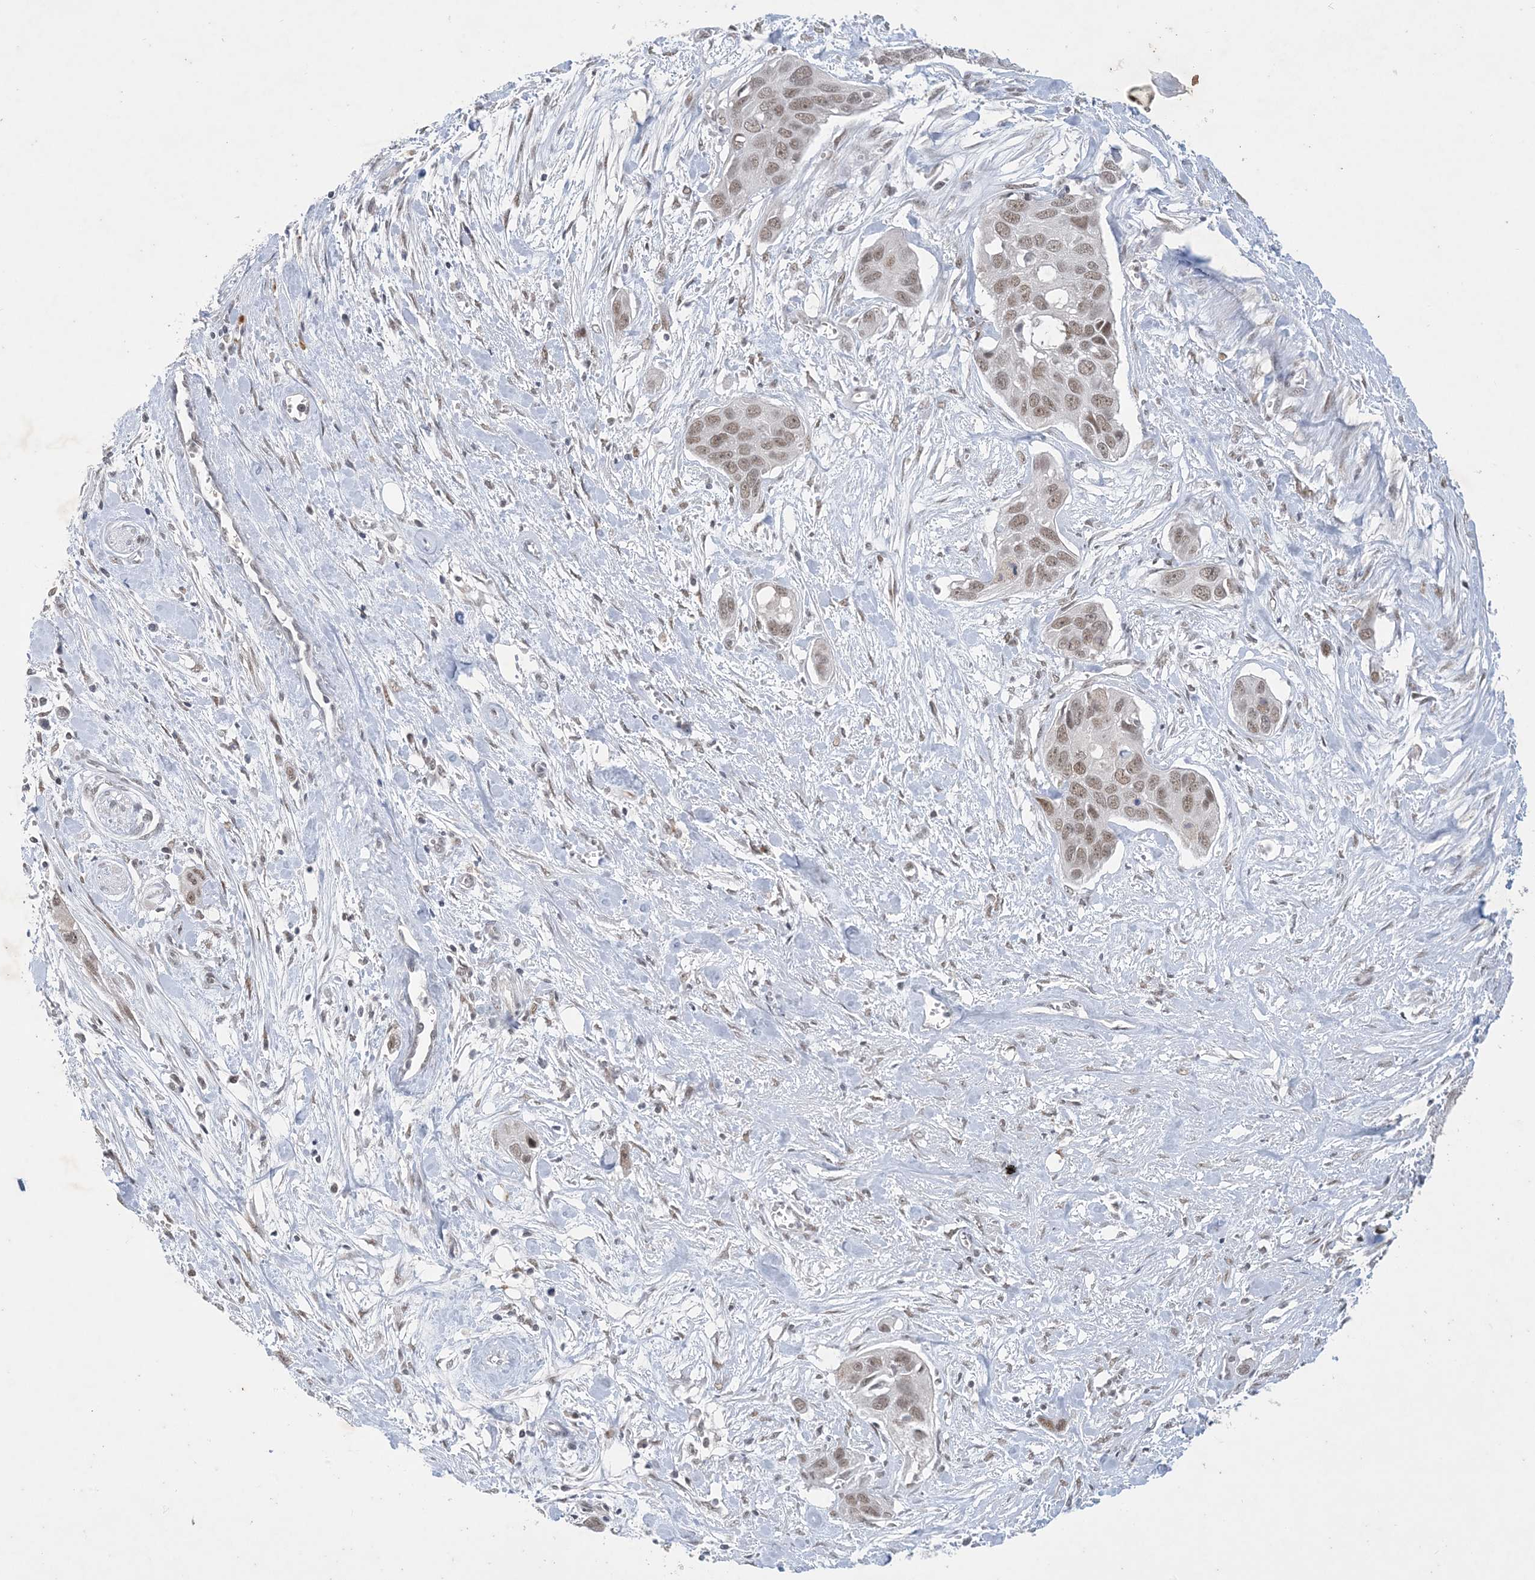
{"staining": {"intensity": "weak", "quantity": ">75%", "location": "nuclear"}, "tissue": "pancreatic cancer", "cell_type": "Tumor cells", "image_type": "cancer", "snomed": [{"axis": "morphology", "description": "Adenocarcinoma, NOS"}, {"axis": "topography", "description": "Pancreas"}], "caption": "Tumor cells exhibit weak nuclear positivity in about >75% of cells in adenocarcinoma (pancreatic).", "gene": "ZNF674", "patient": {"sex": "female", "age": 60}}